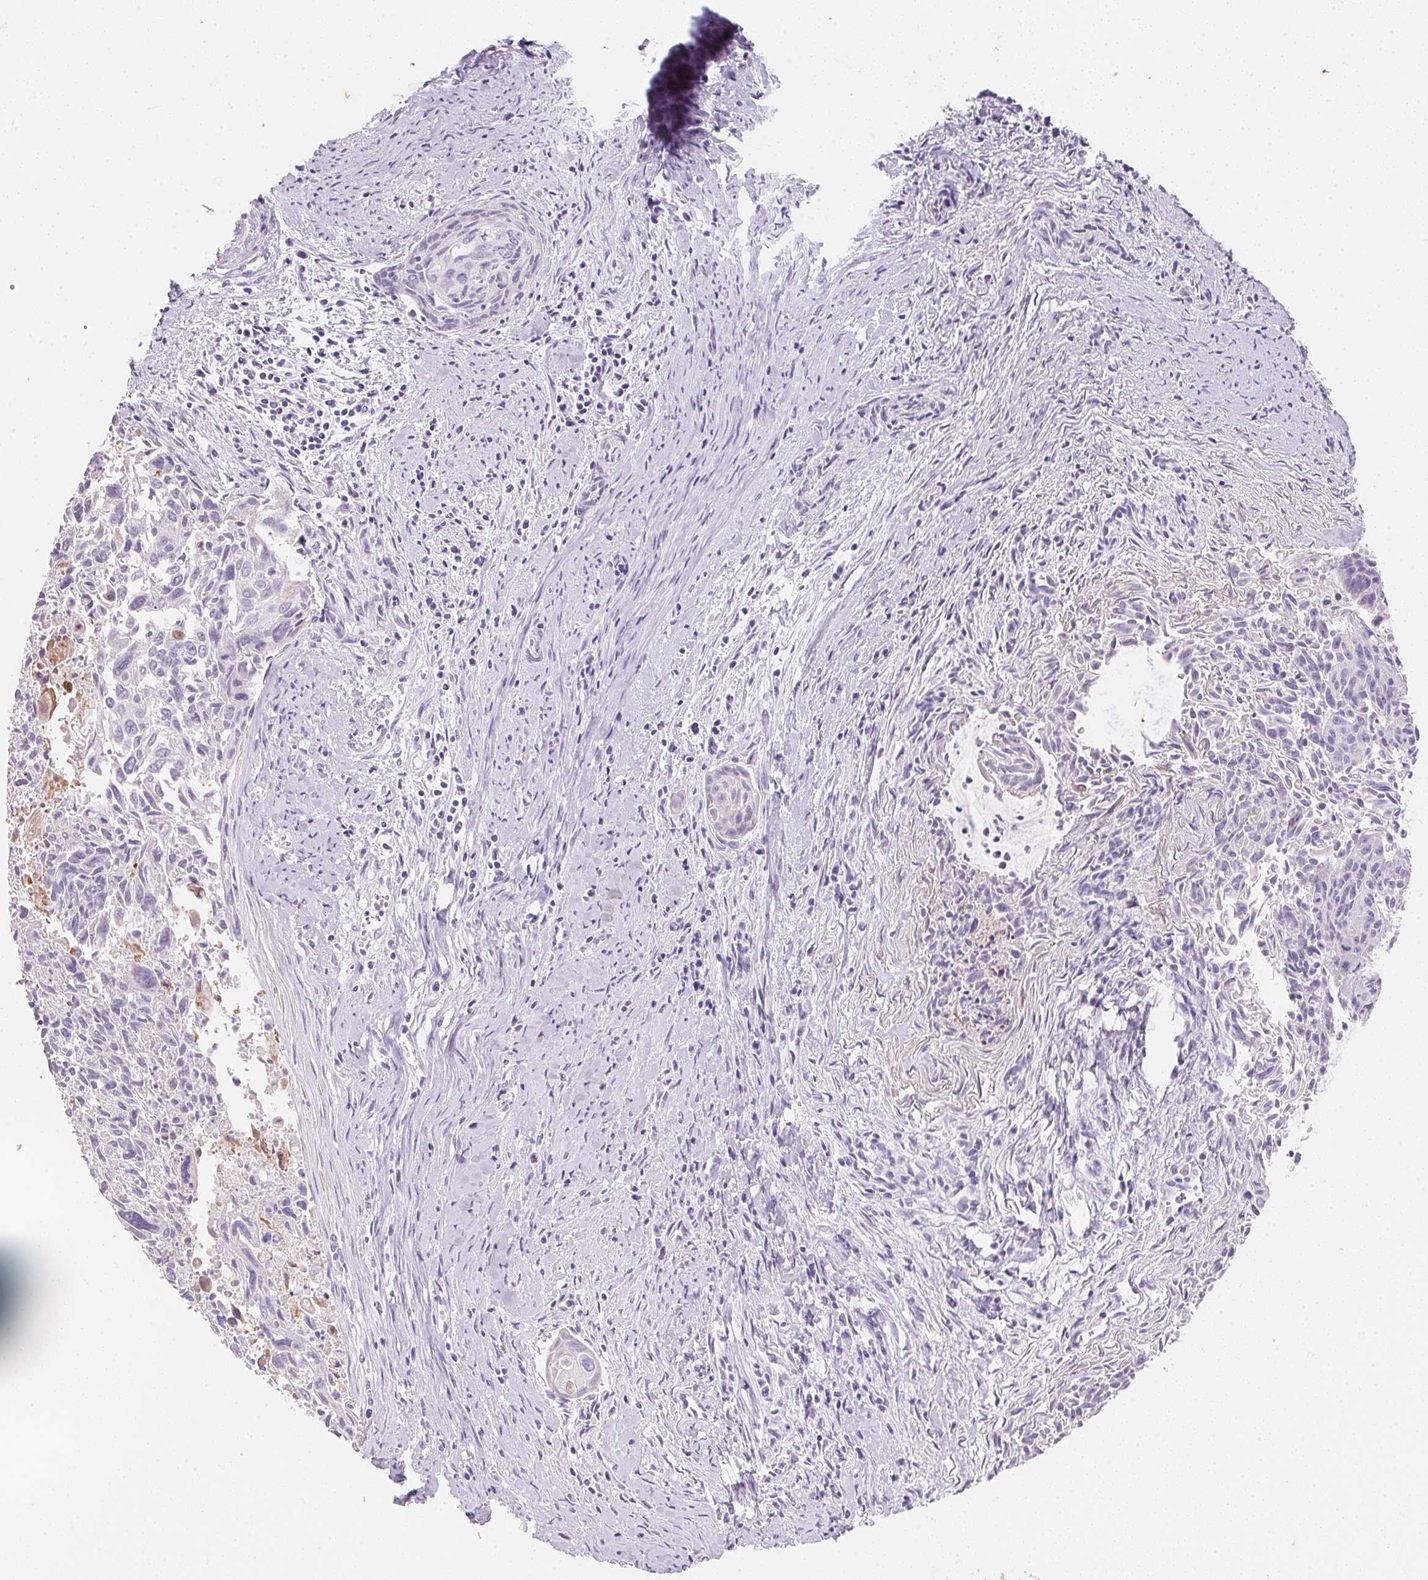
{"staining": {"intensity": "negative", "quantity": "none", "location": "none"}, "tissue": "cervical cancer", "cell_type": "Tumor cells", "image_type": "cancer", "snomed": [{"axis": "morphology", "description": "Squamous cell carcinoma, NOS"}, {"axis": "topography", "description": "Cervix"}], "caption": "This is an IHC photomicrograph of cervical cancer. There is no positivity in tumor cells.", "gene": "KCNE2", "patient": {"sex": "female", "age": 55}}